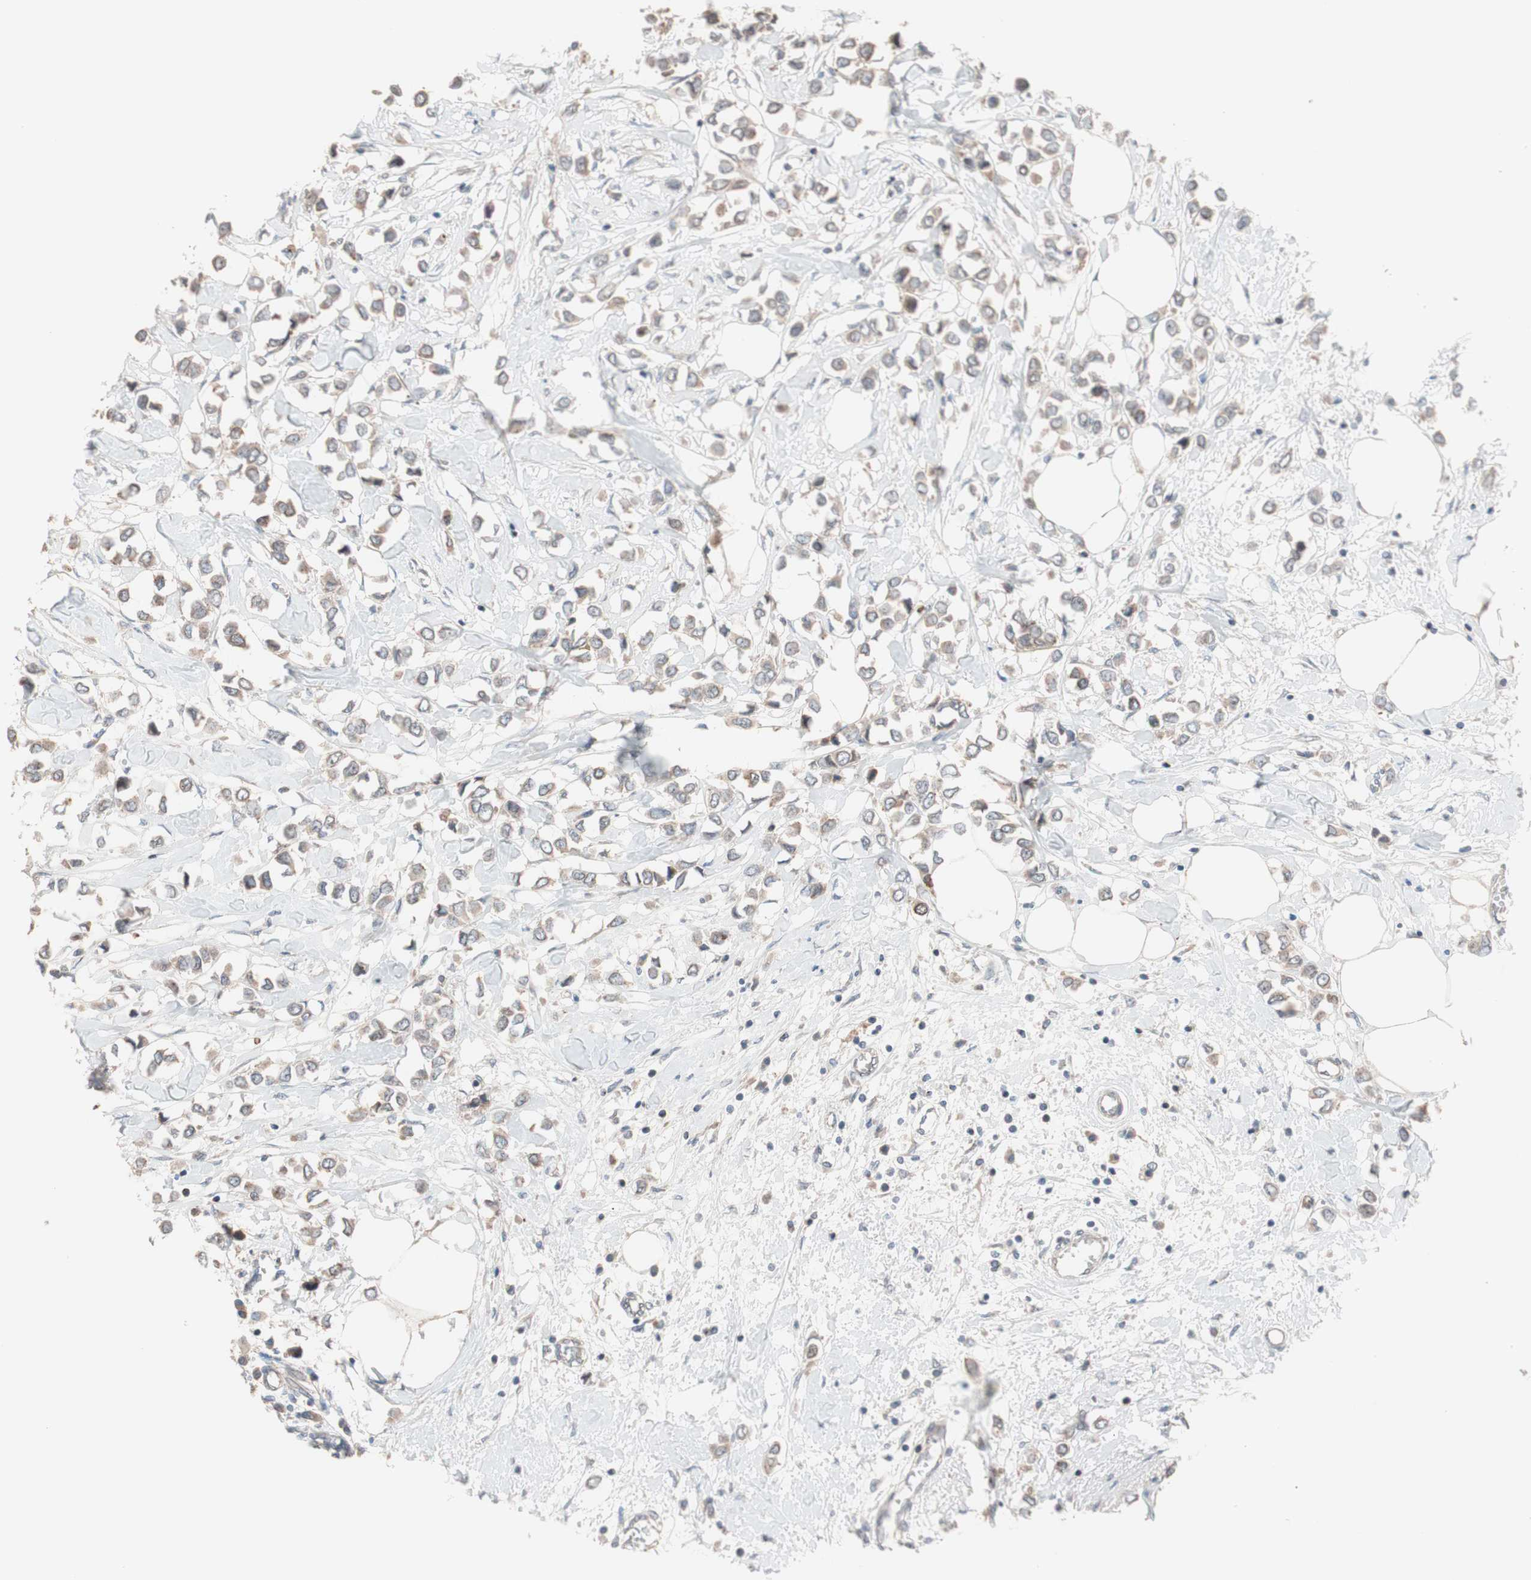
{"staining": {"intensity": "moderate", "quantity": ">75%", "location": "cytoplasmic/membranous"}, "tissue": "breast cancer", "cell_type": "Tumor cells", "image_type": "cancer", "snomed": [{"axis": "morphology", "description": "Lobular carcinoma"}, {"axis": "topography", "description": "Breast"}], "caption": "Immunohistochemistry of human breast cancer (lobular carcinoma) displays medium levels of moderate cytoplasmic/membranous positivity in about >75% of tumor cells. The staining was performed using DAB, with brown indicating positive protein expression. Nuclei are stained blue with hematoxylin.", "gene": "SDC4", "patient": {"sex": "female", "age": 51}}